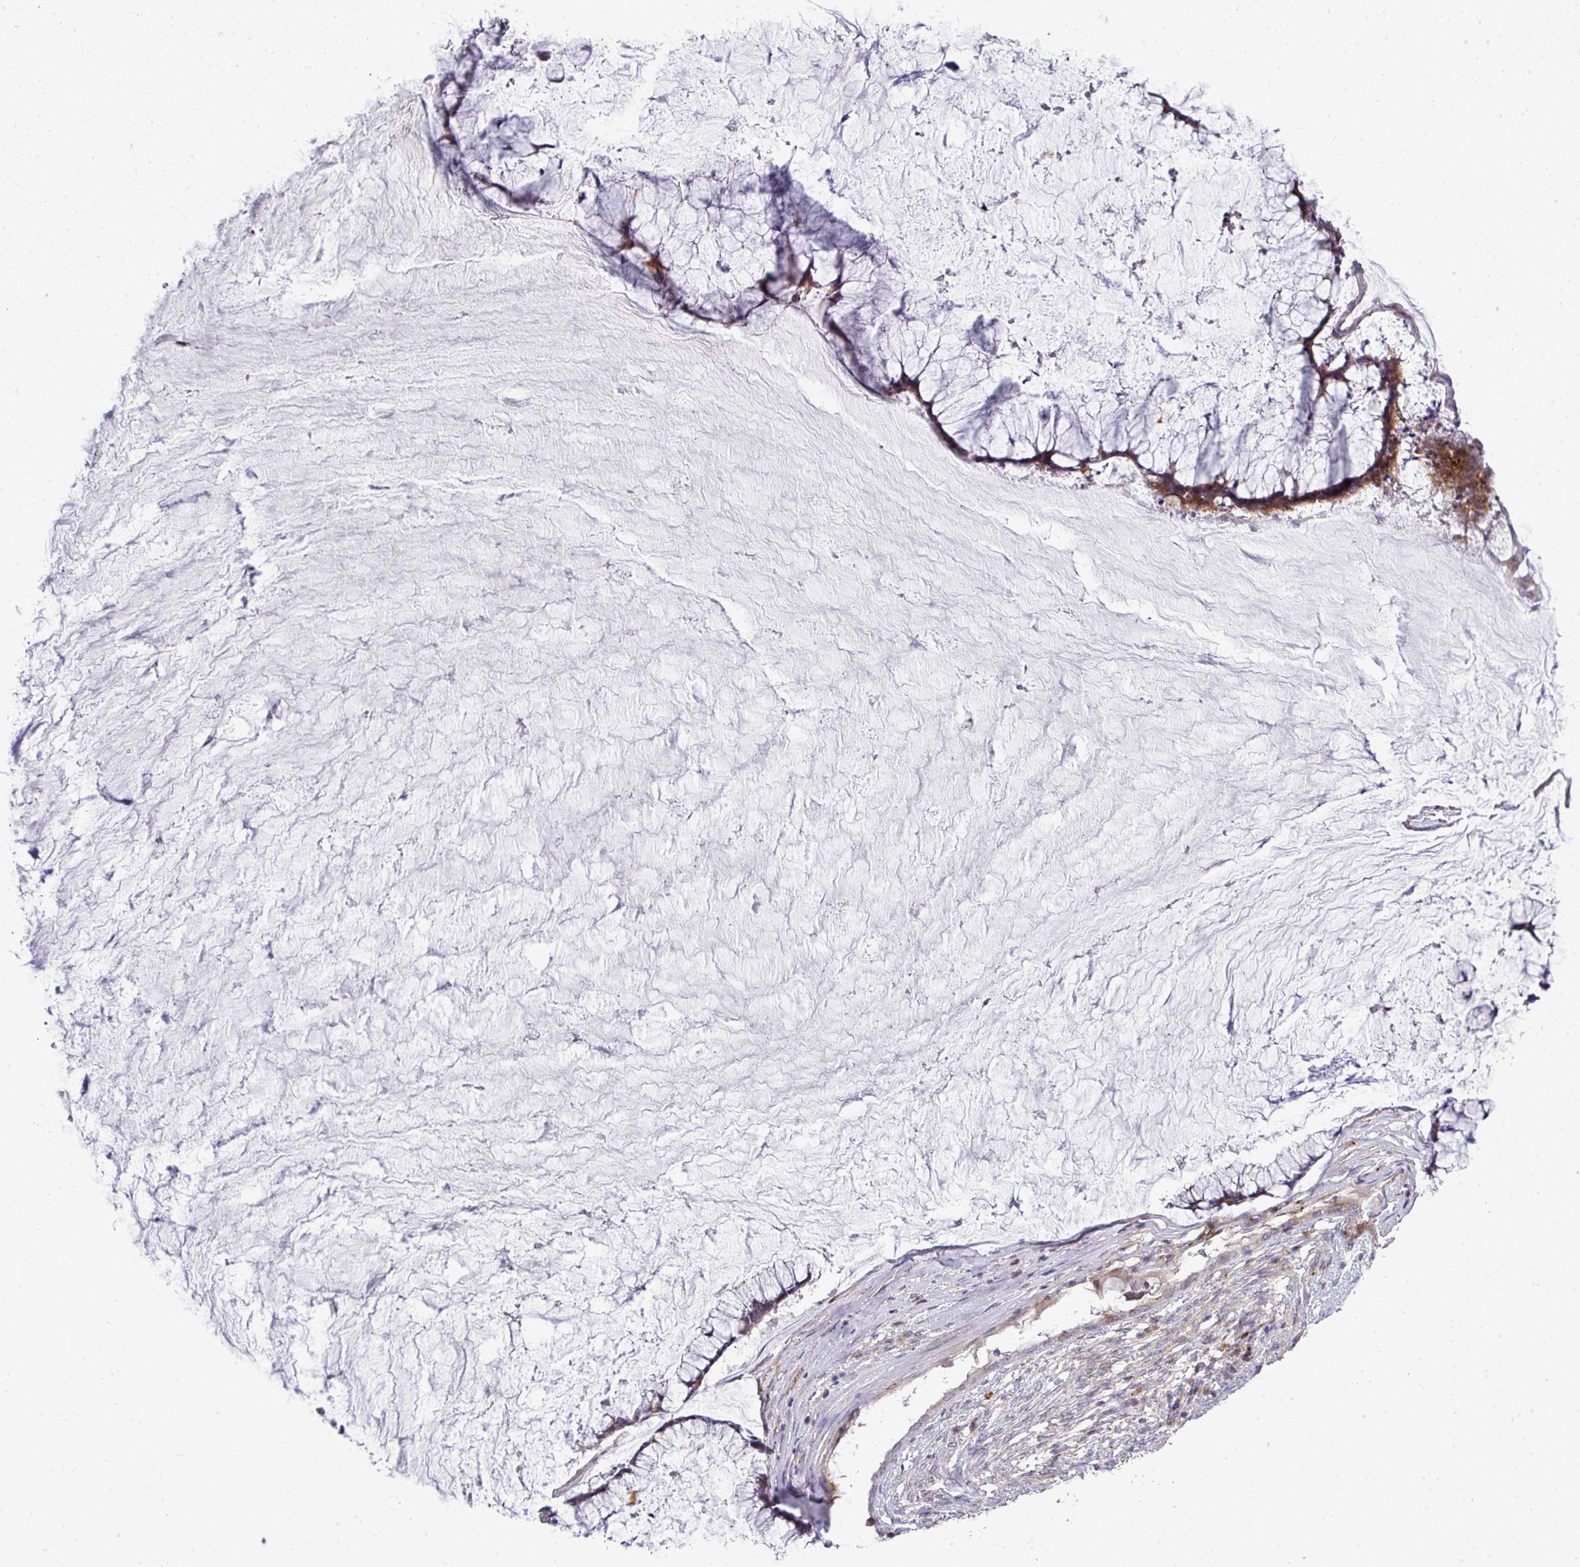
{"staining": {"intensity": "moderate", "quantity": "<25%", "location": "cytoplasmic/membranous"}, "tissue": "ovarian cancer", "cell_type": "Tumor cells", "image_type": "cancer", "snomed": [{"axis": "morphology", "description": "Cystadenocarcinoma, mucinous, NOS"}, {"axis": "topography", "description": "Ovary"}], "caption": "Immunohistochemistry (DAB) staining of ovarian cancer reveals moderate cytoplasmic/membranous protein positivity in about <25% of tumor cells.", "gene": "TPRA1", "patient": {"sex": "female", "age": 42}}